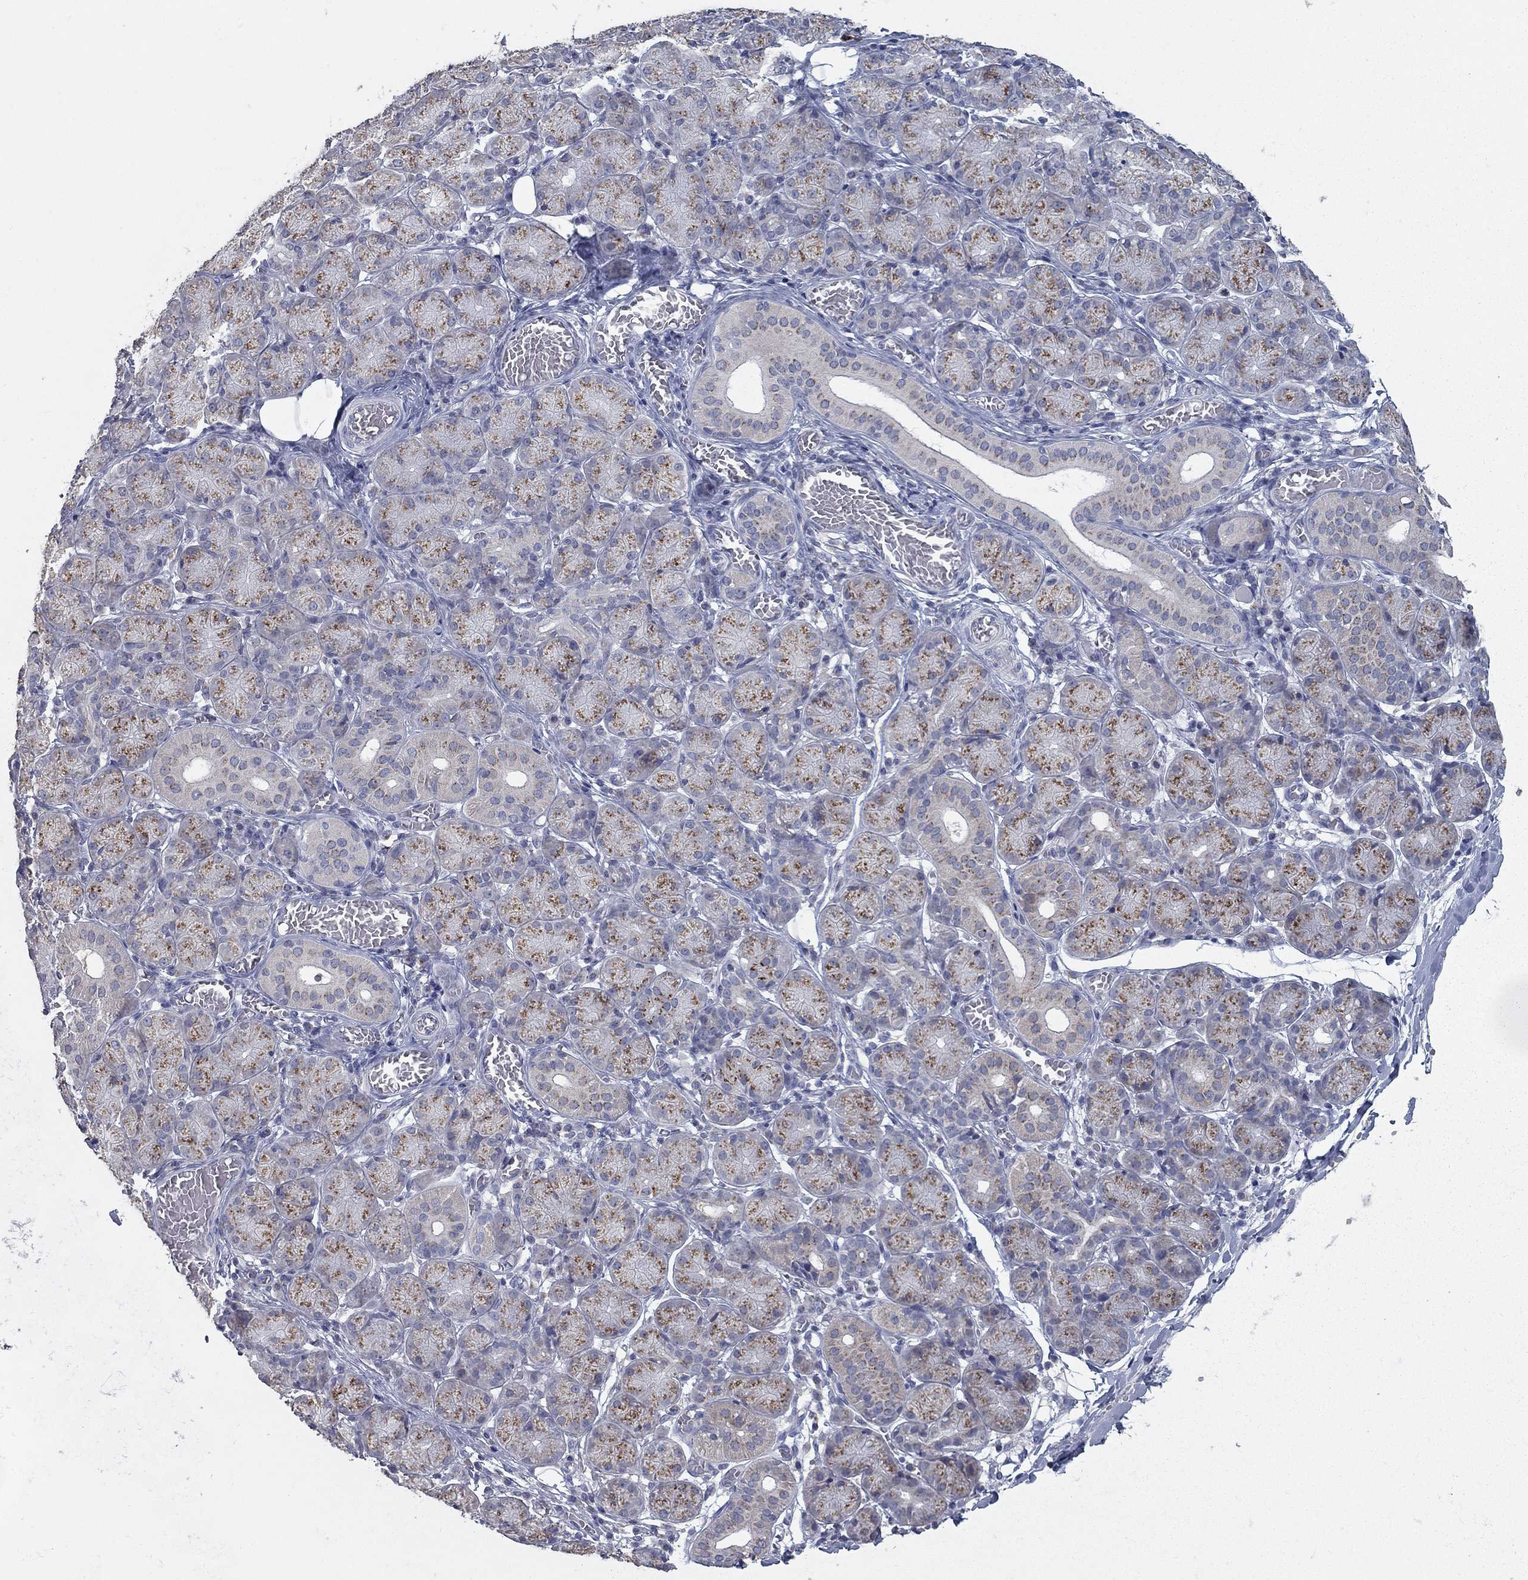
{"staining": {"intensity": "strong", "quantity": "25%-75%", "location": "cytoplasmic/membranous"}, "tissue": "salivary gland", "cell_type": "Glandular cells", "image_type": "normal", "snomed": [{"axis": "morphology", "description": "Normal tissue, NOS"}, {"axis": "topography", "description": "Salivary gland"}, {"axis": "topography", "description": "Peripheral nerve tissue"}], "caption": "Strong cytoplasmic/membranous expression for a protein is present in about 25%-75% of glandular cells of normal salivary gland using IHC.", "gene": "KIAA0319L", "patient": {"sex": "female", "age": 24}}